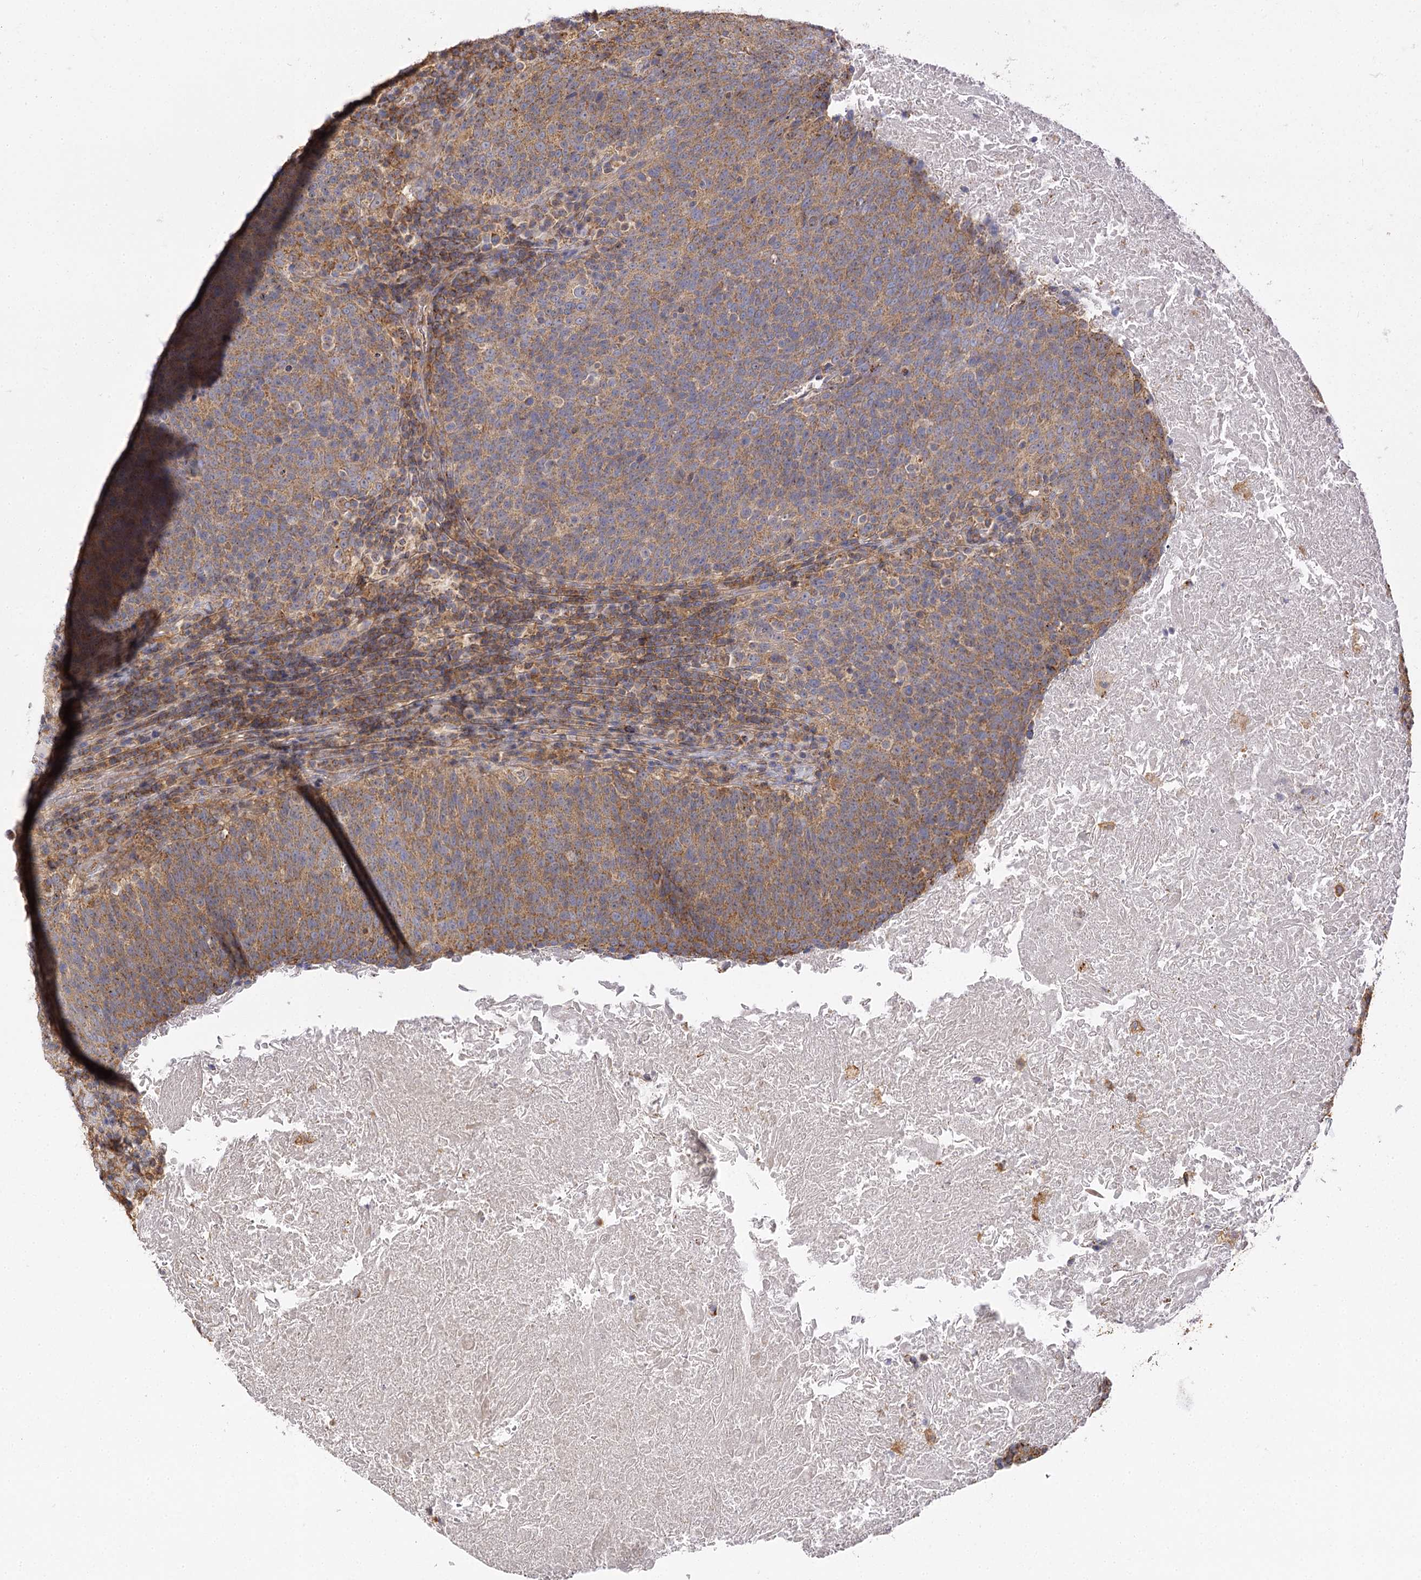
{"staining": {"intensity": "moderate", "quantity": ">75%", "location": "cytoplasmic/membranous"}, "tissue": "head and neck cancer", "cell_type": "Tumor cells", "image_type": "cancer", "snomed": [{"axis": "morphology", "description": "Squamous cell carcinoma, NOS"}, {"axis": "morphology", "description": "Squamous cell carcinoma, metastatic, NOS"}, {"axis": "topography", "description": "Lymph node"}, {"axis": "topography", "description": "Head-Neck"}], "caption": "Head and neck cancer (metastatic squamous cell carcinoma) stained for a protein (brown) reveals moderate cytoplasmic/membranous positive positivity in about >75% of tumor cells.", "gene": "SEC24B", "patient": {"sex": "male", "age": 62}}